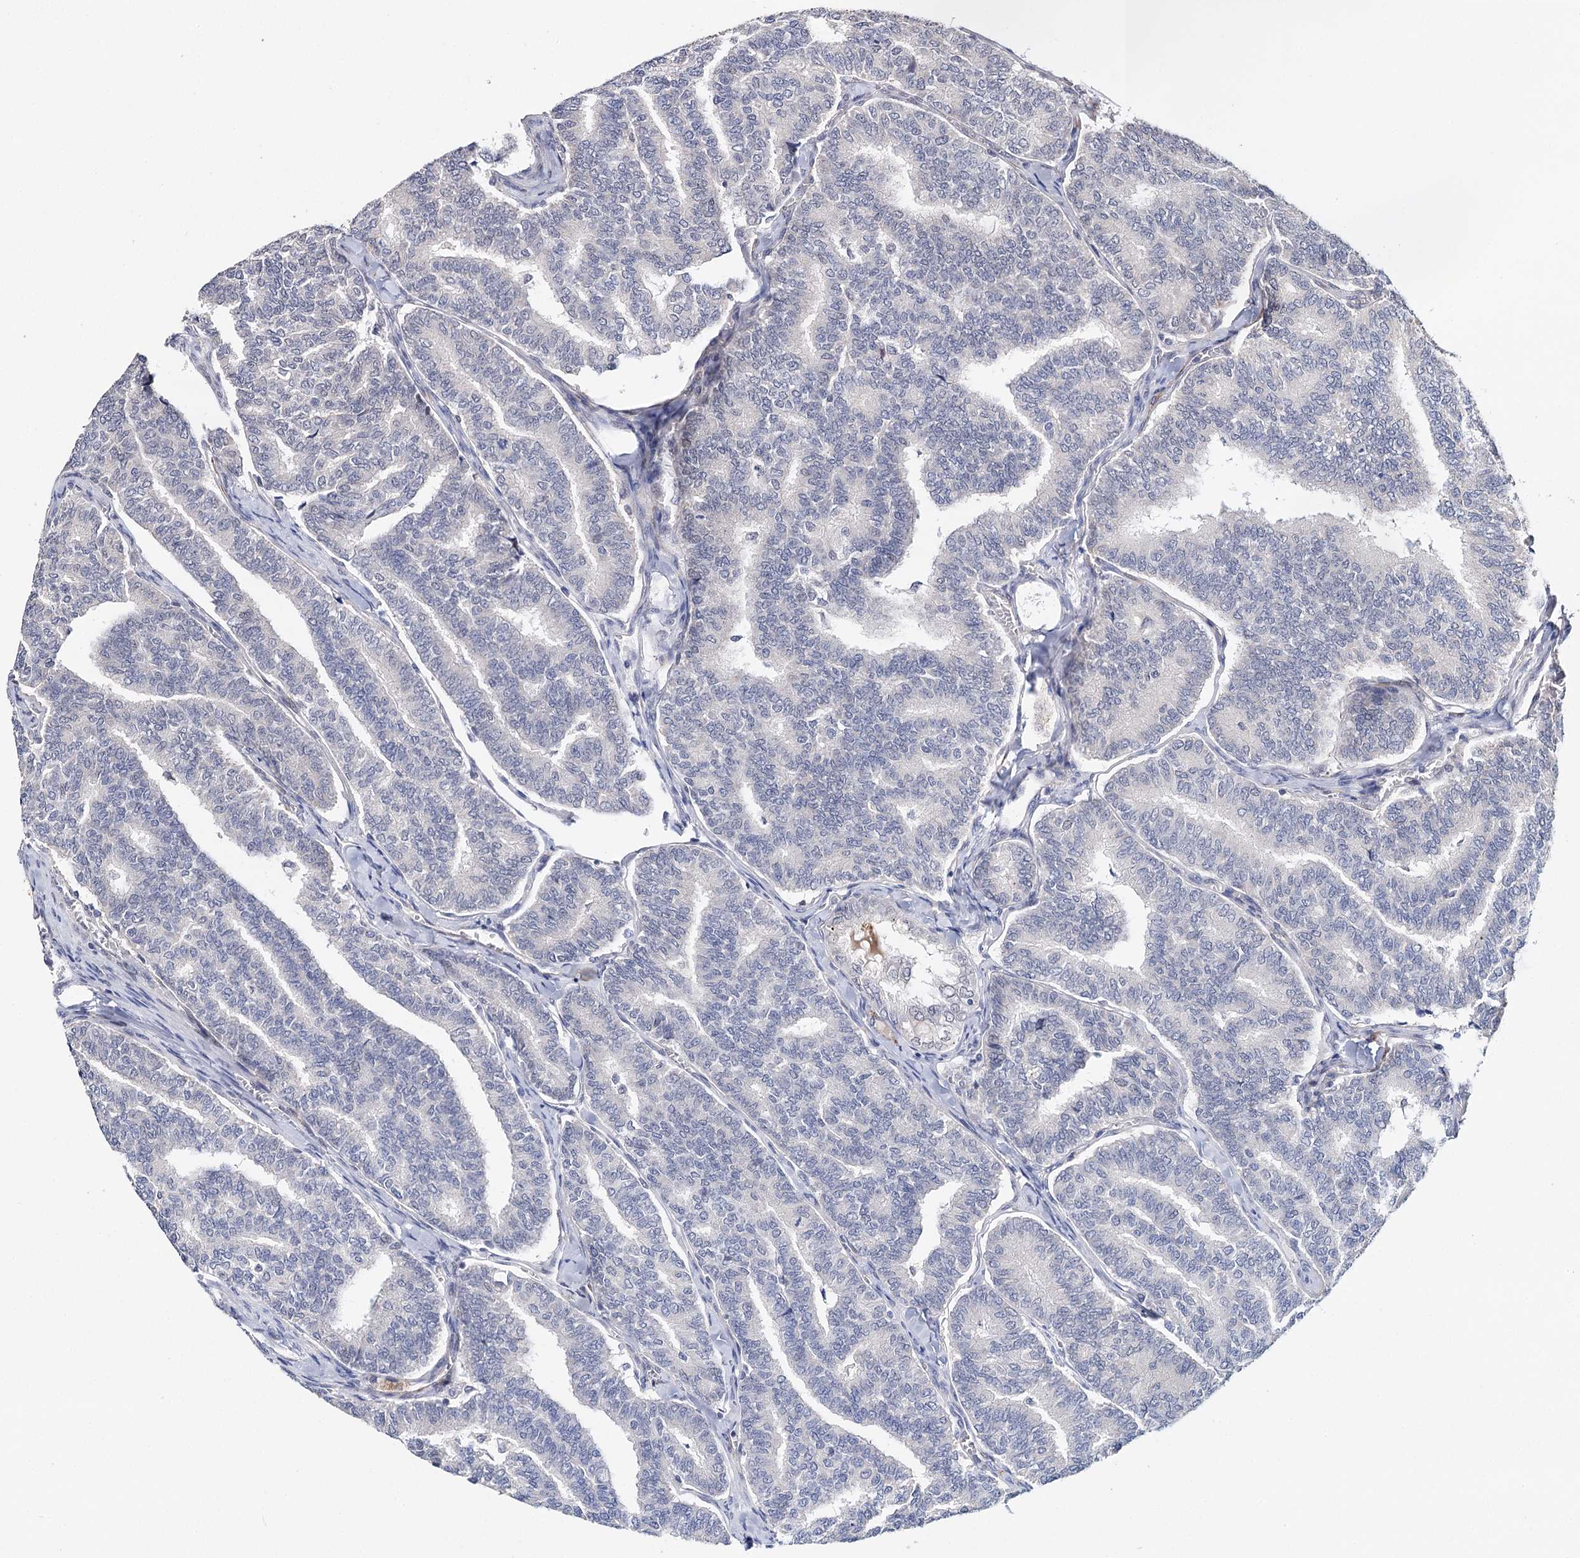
{"staining": {"intensity": "negative", "quantity": "none", "location": "none"}, "tissue": "thyroid cancer", "cell_type": "Tumor cells", "image_type": "cancer", "snomed": [{"axis": "morphology", "description": "Papillary adenocarcinoma, NOS"}, {"axis": "topography", "description": "Thyroid gland"}], "caption": "DAB (3,3'-diaminobenzidine) immunohistochemical staining of human thyroid papillary adenocarcinoma exhibits no significant positivity in tumor cells.", "gene": "CFAP46", "patient": {"sex": "female", "age": 35}}